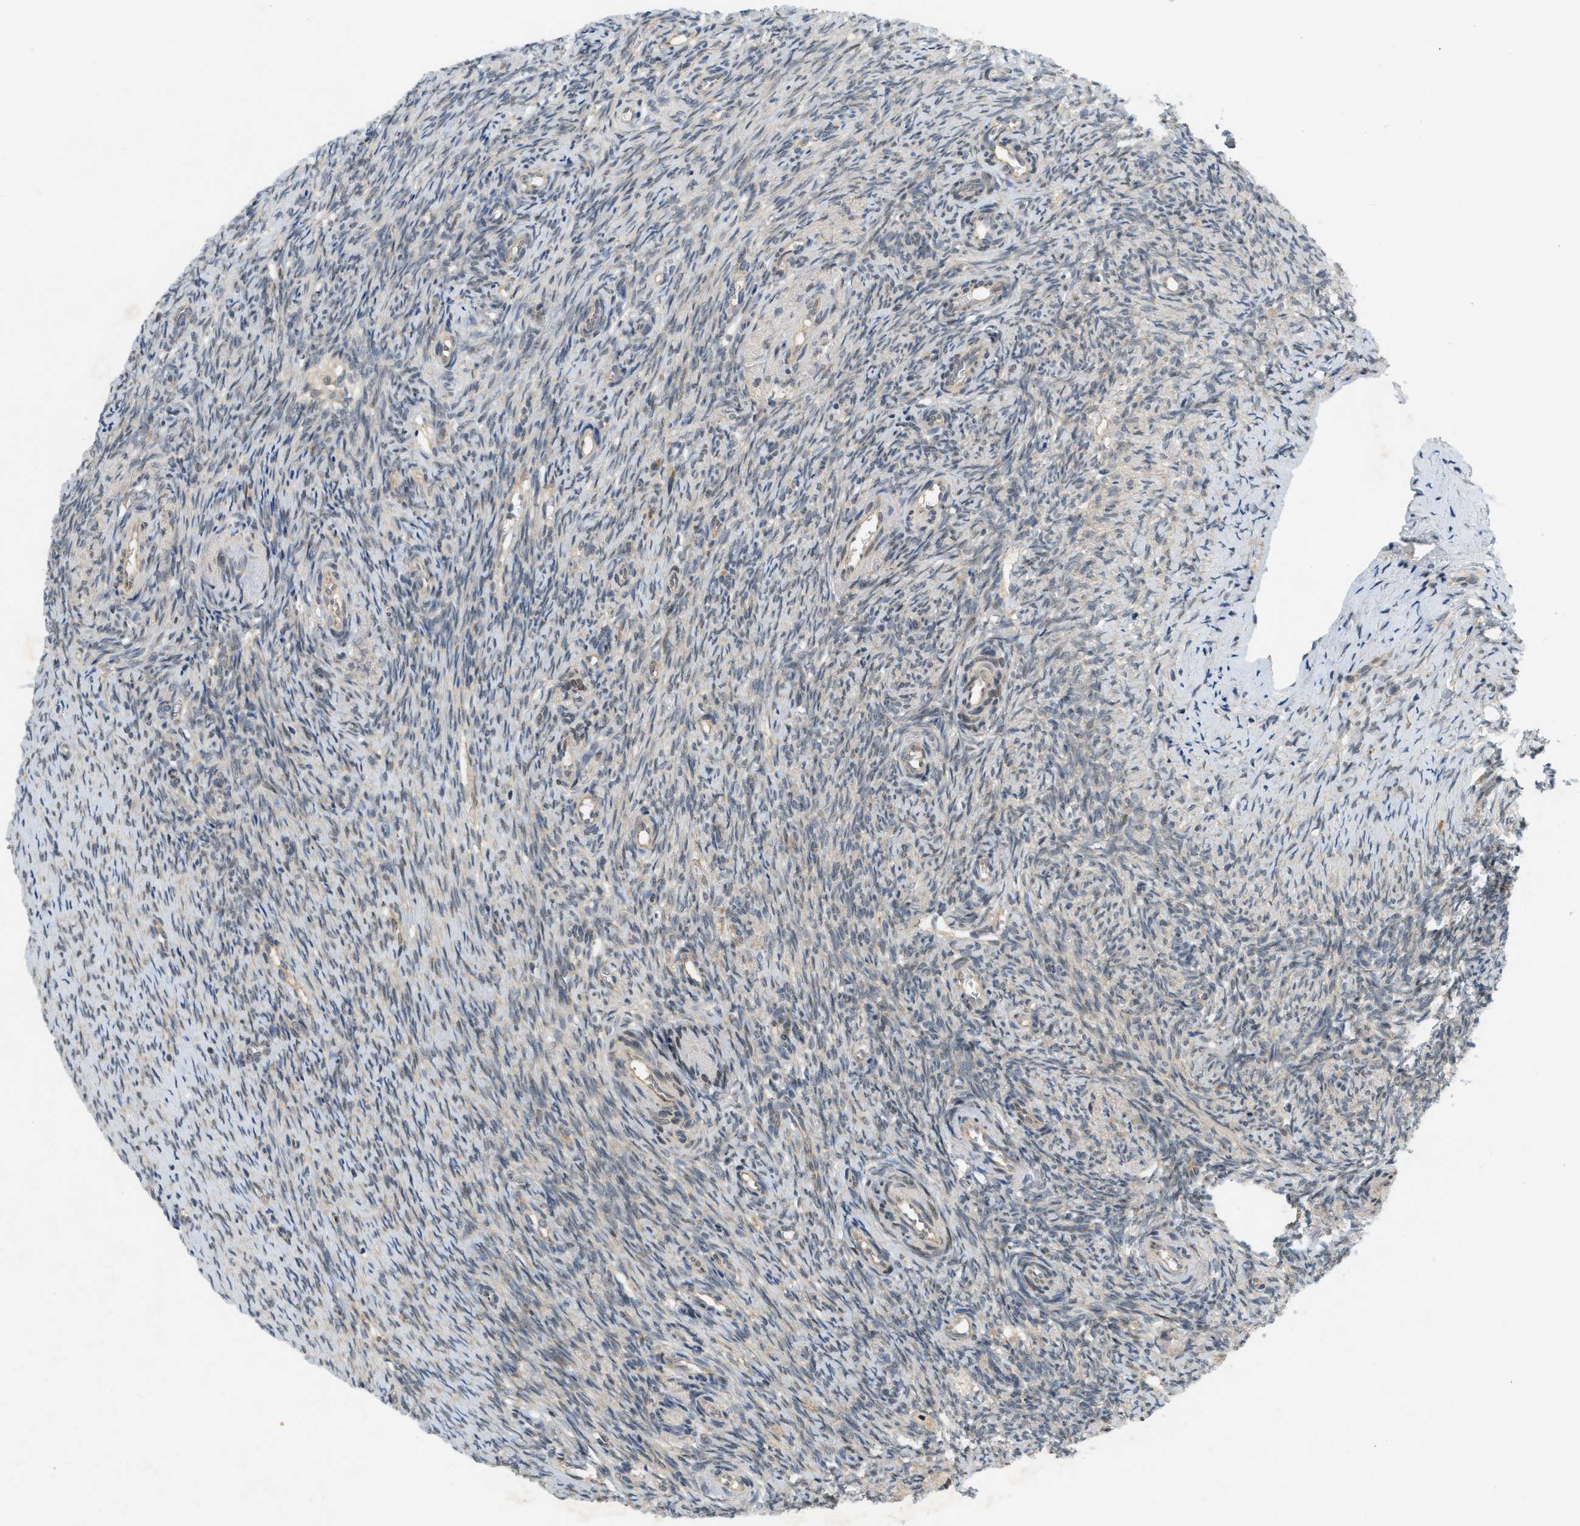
{"staining": {"intensity": "weak", "quantity": "25%-75%", "location": "cytoplasmic/membranous,nuclear"}, "tissue": "ovary", "cell_type": "Ovarian stroma cells", "image_type": "normal", "snomed": [{"axis": "morphology", "description": "Normal tissue, NOS"}, {"axis": "topography", "description": "Ovary"}], "caption": "Immunohistochemistry (DAB) staining of benign ovary demonstrates weak cytoplasmic/membranous,nuclear protein staining in about 25%-75% of ovarian stroma cells.", "gene": "PRKD1", "patient": {"sex": "female", "age": 41}}